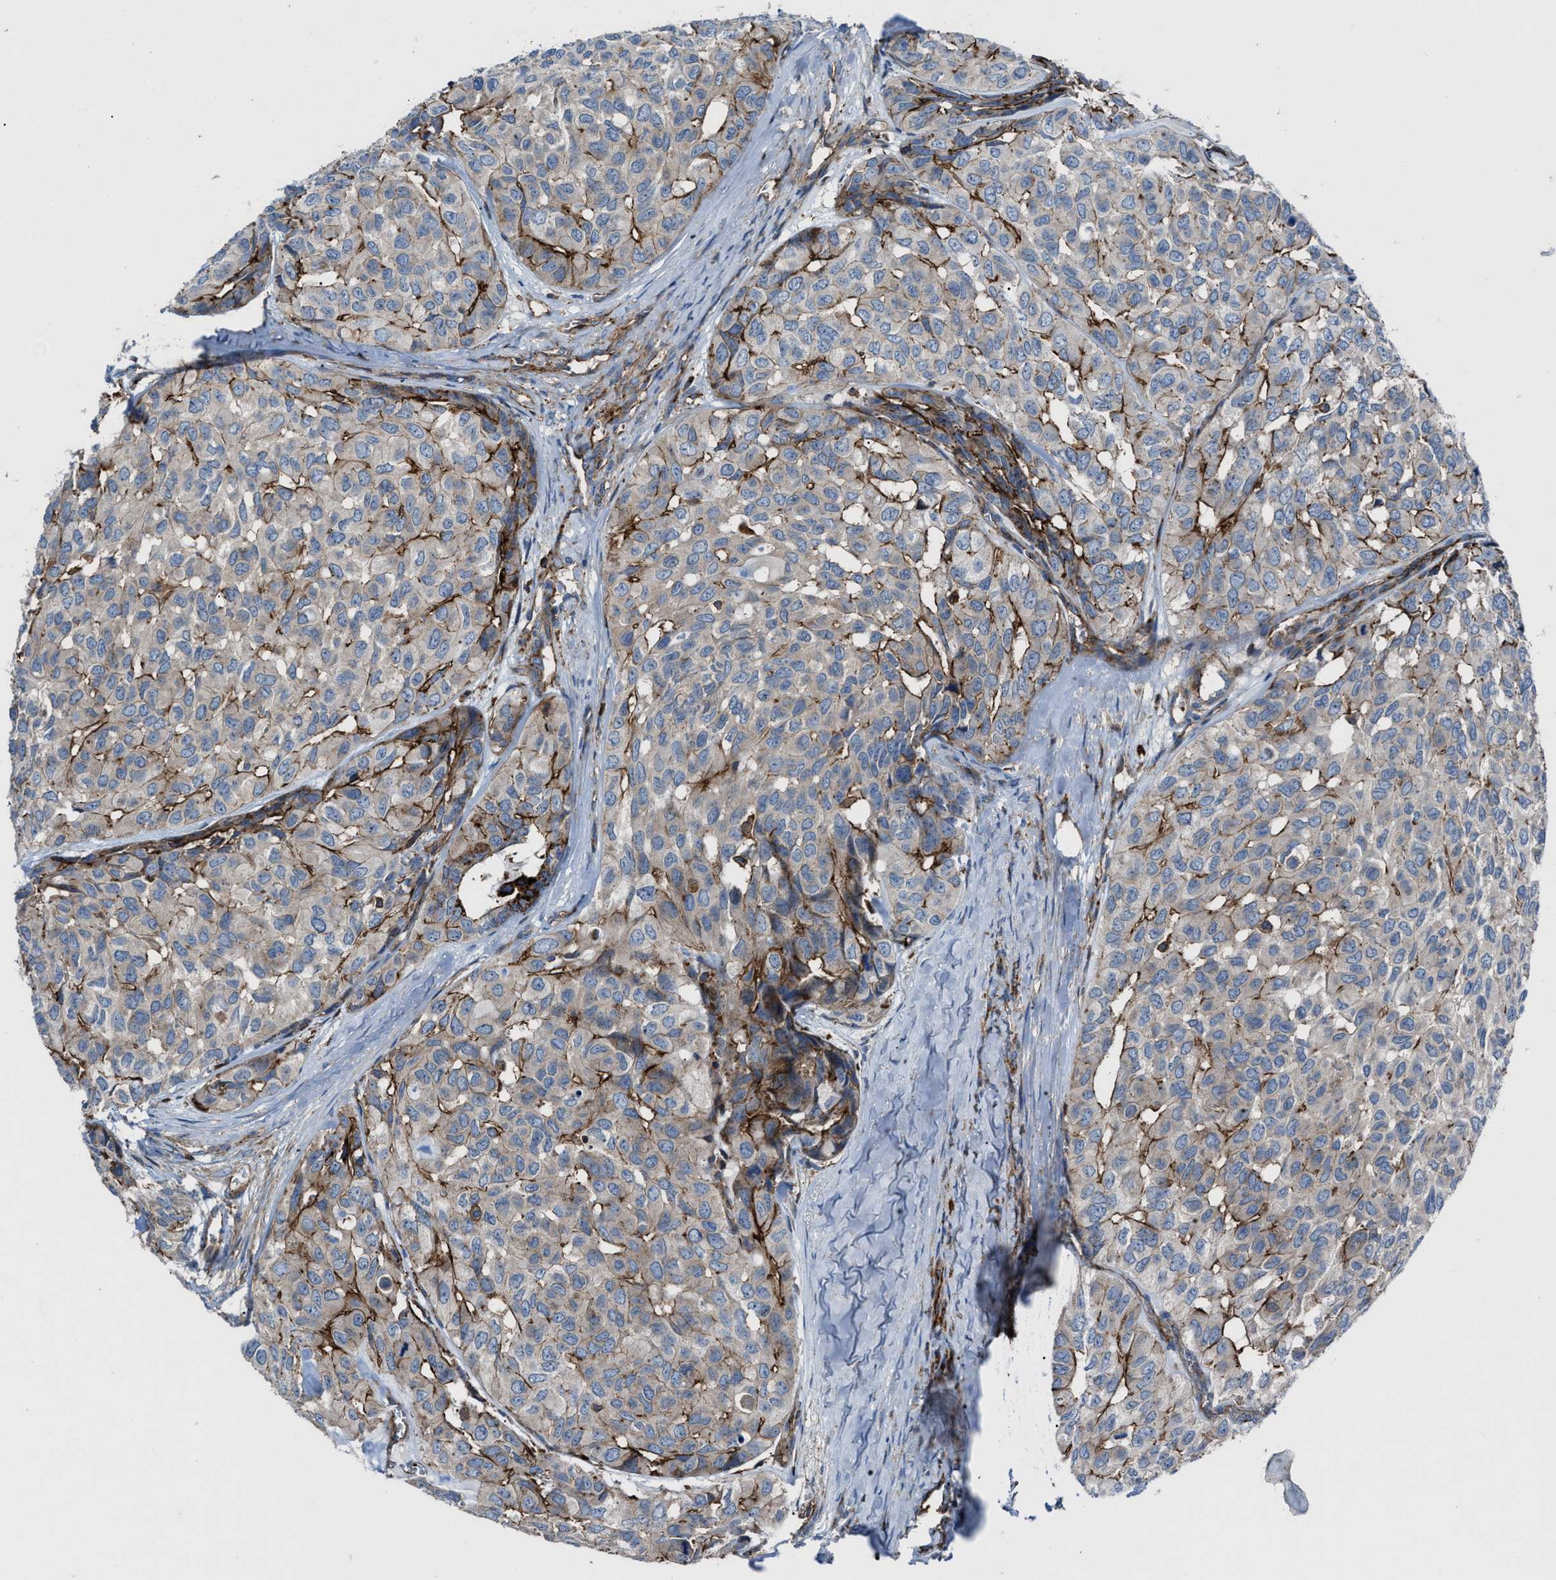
{"staining": {"intensity": "moderate", "quantity": "25%-75%", "location": "cytoplasmic/membranous"}, "tissue": "head and neck cancer", "cell_type": "Tumor cells", "image_type": "cancer", "snomed": [{"axis": "morphology", "description": "Adenocarcinoma, NOS"}, {"axis": "topography", "description": "Salivary gland, NOS"}, {"axis": "topography", "description": "Head-Neck"}], "caption": "Head and neck adenocarcinoma stained with a brown dye demonstrates moderate cytoplasmic/membranous positive staining in approximately 25%-75% of tumor cells.", "gene": "AGPAT2", "patient": {"sex": "female", "age": 76}}